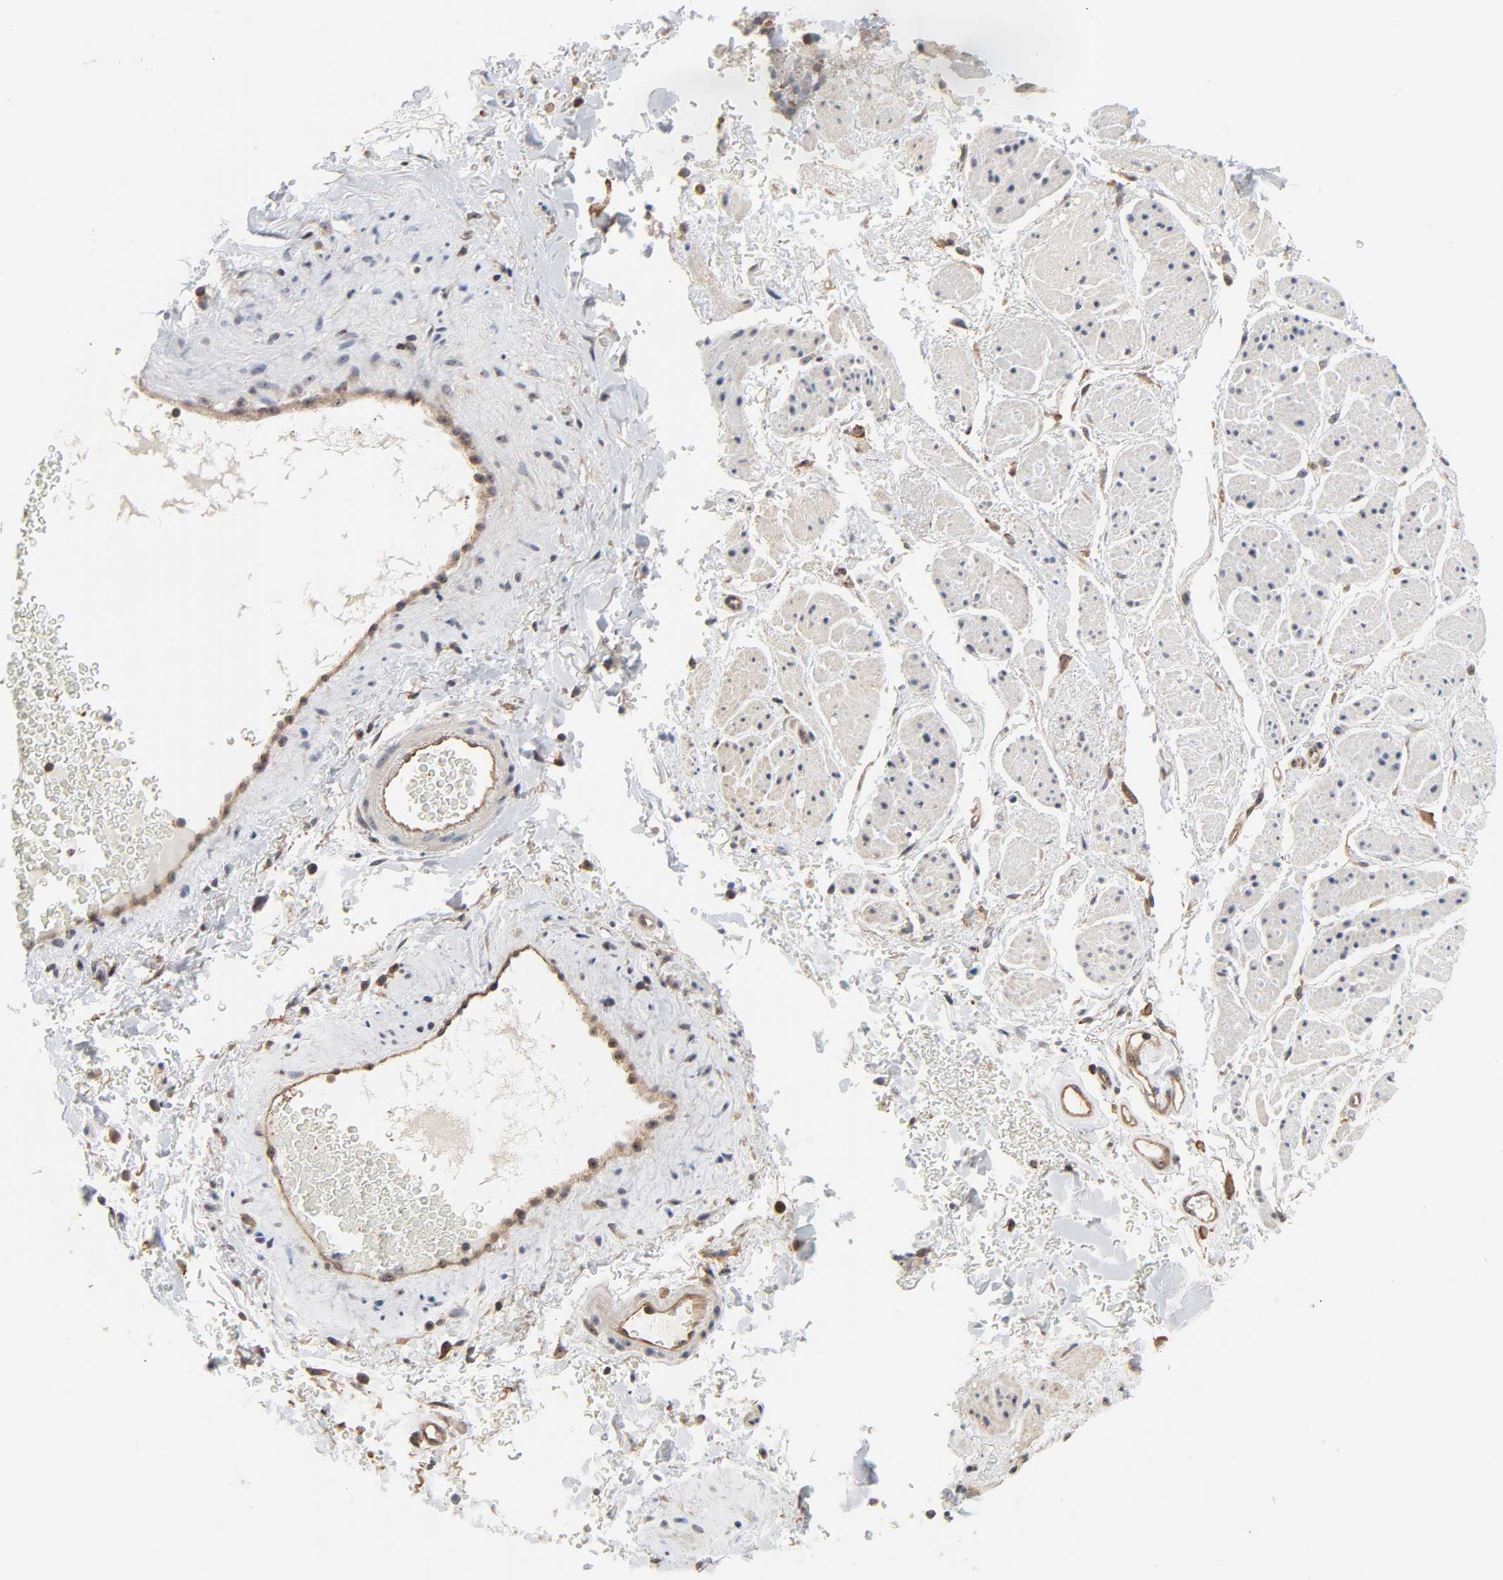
{"staining": {"intensity": "negative", "quantity": "none", "location": "none"}, "tissue": "adipose tissue", "cell_type": "Adipocytes", "image_type": "normal", "snomed": [{"axis": "morphology", "description": "Normal tissue, NOS"}, {"axis": "topography", "description": "Soft tissue"}, {"axis": "topography", "description": "Peripheral nerve tissue"}], "caption": "Immunohistochemistry image of unremarkable adipose tissue: human adipose tissue stained with DAB (3,3'-diaminobenzidine) shows no significant protein staining in adipocytes.", "gene": "DDX10", "patient": {"sex": "female", "age": 71}}